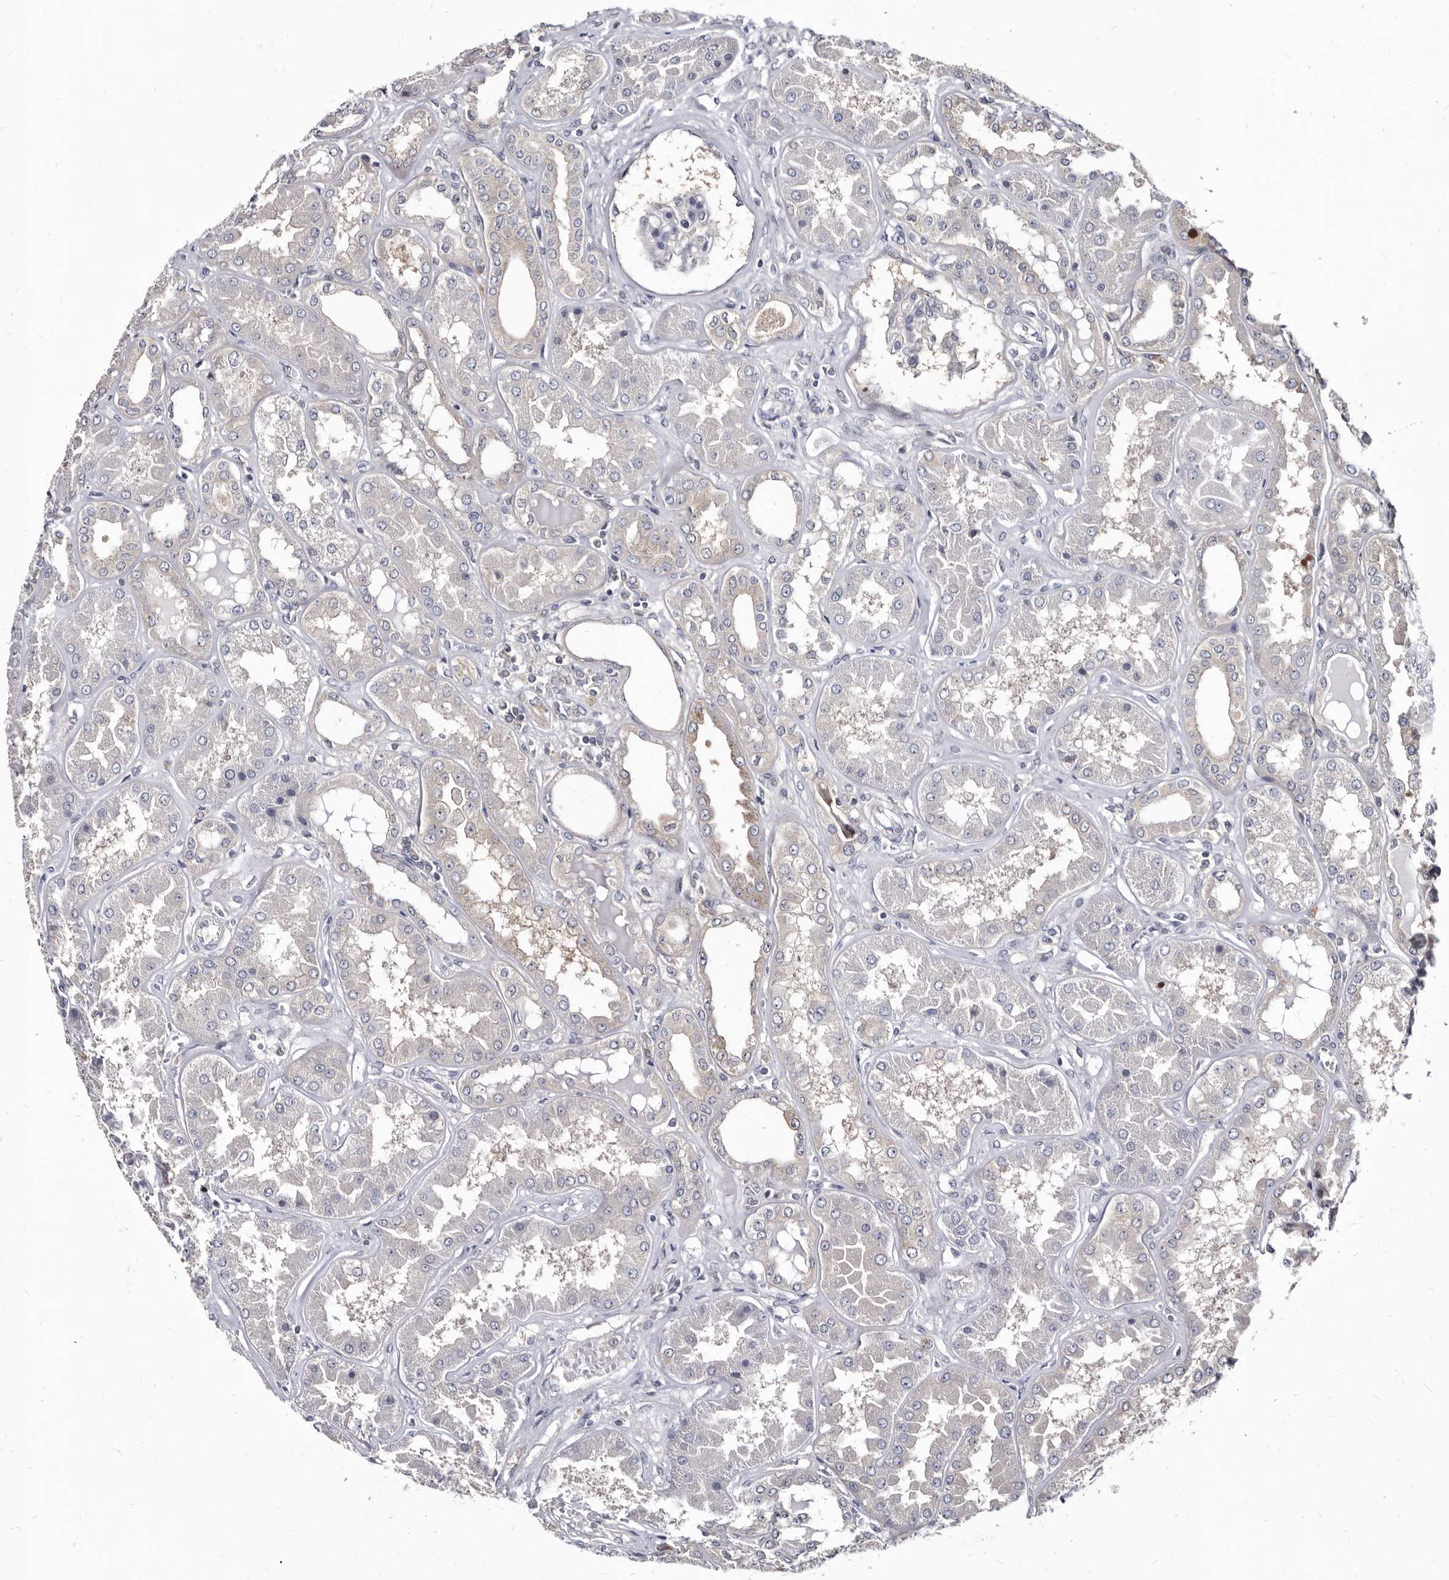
{"staining": {"intensity": "negative", "quantity": "none", "location": "none"}, "tissue": "kidney", "cell_type": "Cells in glomeruli", "image_type": "normal", "snomed": [{"axis": "morphology", "description": "Normal tissue, NOS"}, {"axis": "topography", "description": "Kidney"}], "caption": "Protein analysis of normal kidney reveals no significant expression in cells in glomeruli. (Stains: DAB (3,3'-diaminobenzidine) IHC with hematoxylin counter stain, Microscopy: brightfield microscopy at high magnification).", "gene": "ABCF2", "patient": {"sex": "female", "age": 56}}